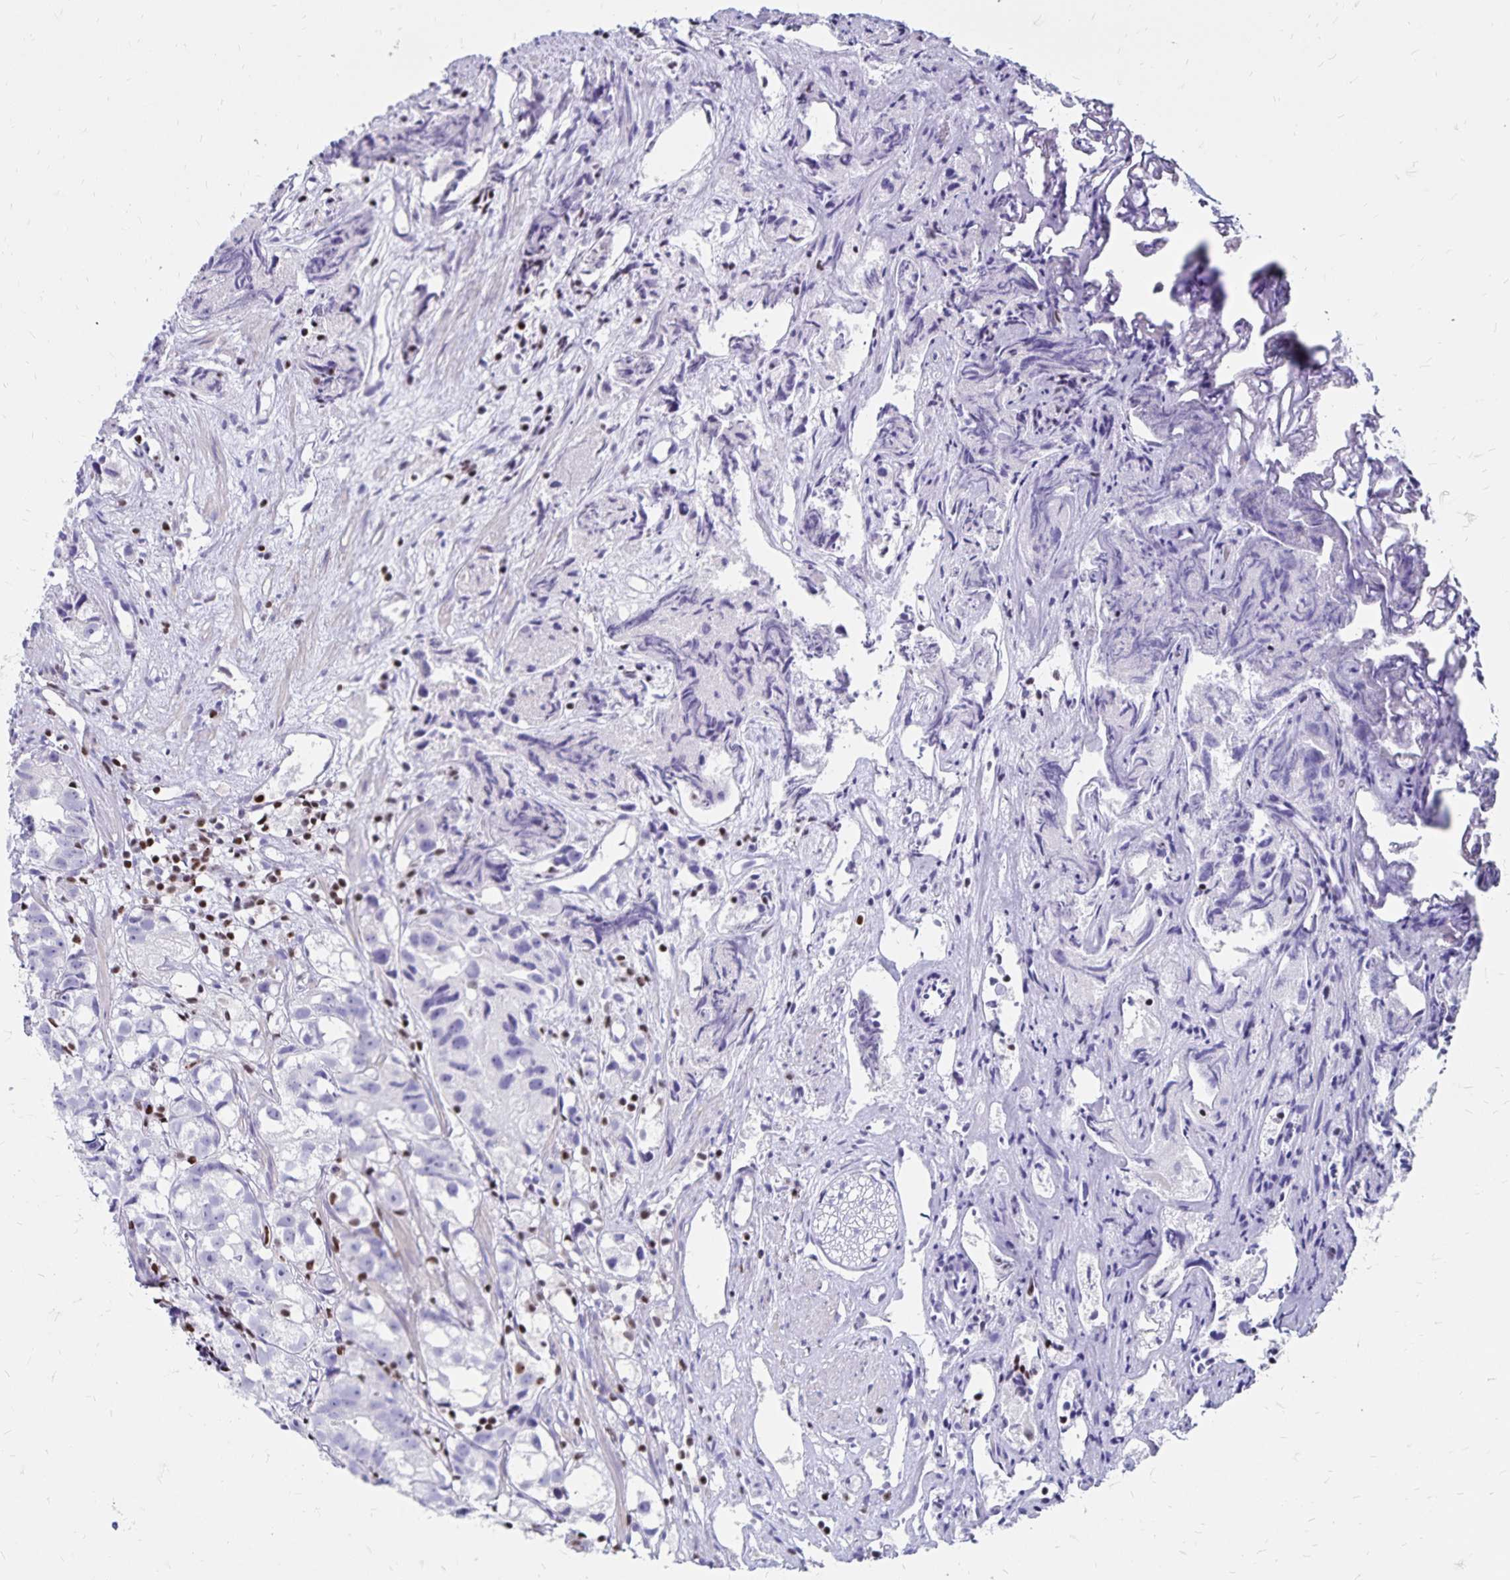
{"staining": {"intensity": "negative", "quantity": "none", "location": "none"}, "tissue": "prostate cancer", "cell_type": "Tumor cells", "image_type": "cancer", "snomed": [{"axis": "morphology", "description": "Adenocarcinoma, High grade"}, {"axis": "topography", "description": "Prostate"}], "caption": "This histopathology image is of high-grade adenocarcinoma (prostate) stained with IHC to label a protein in brown with the nuclei are counter-stained blue. There is no positivity in tumor cells.", "gene": "IKZF1", "patient": {"sex": "male", "age": 68}}